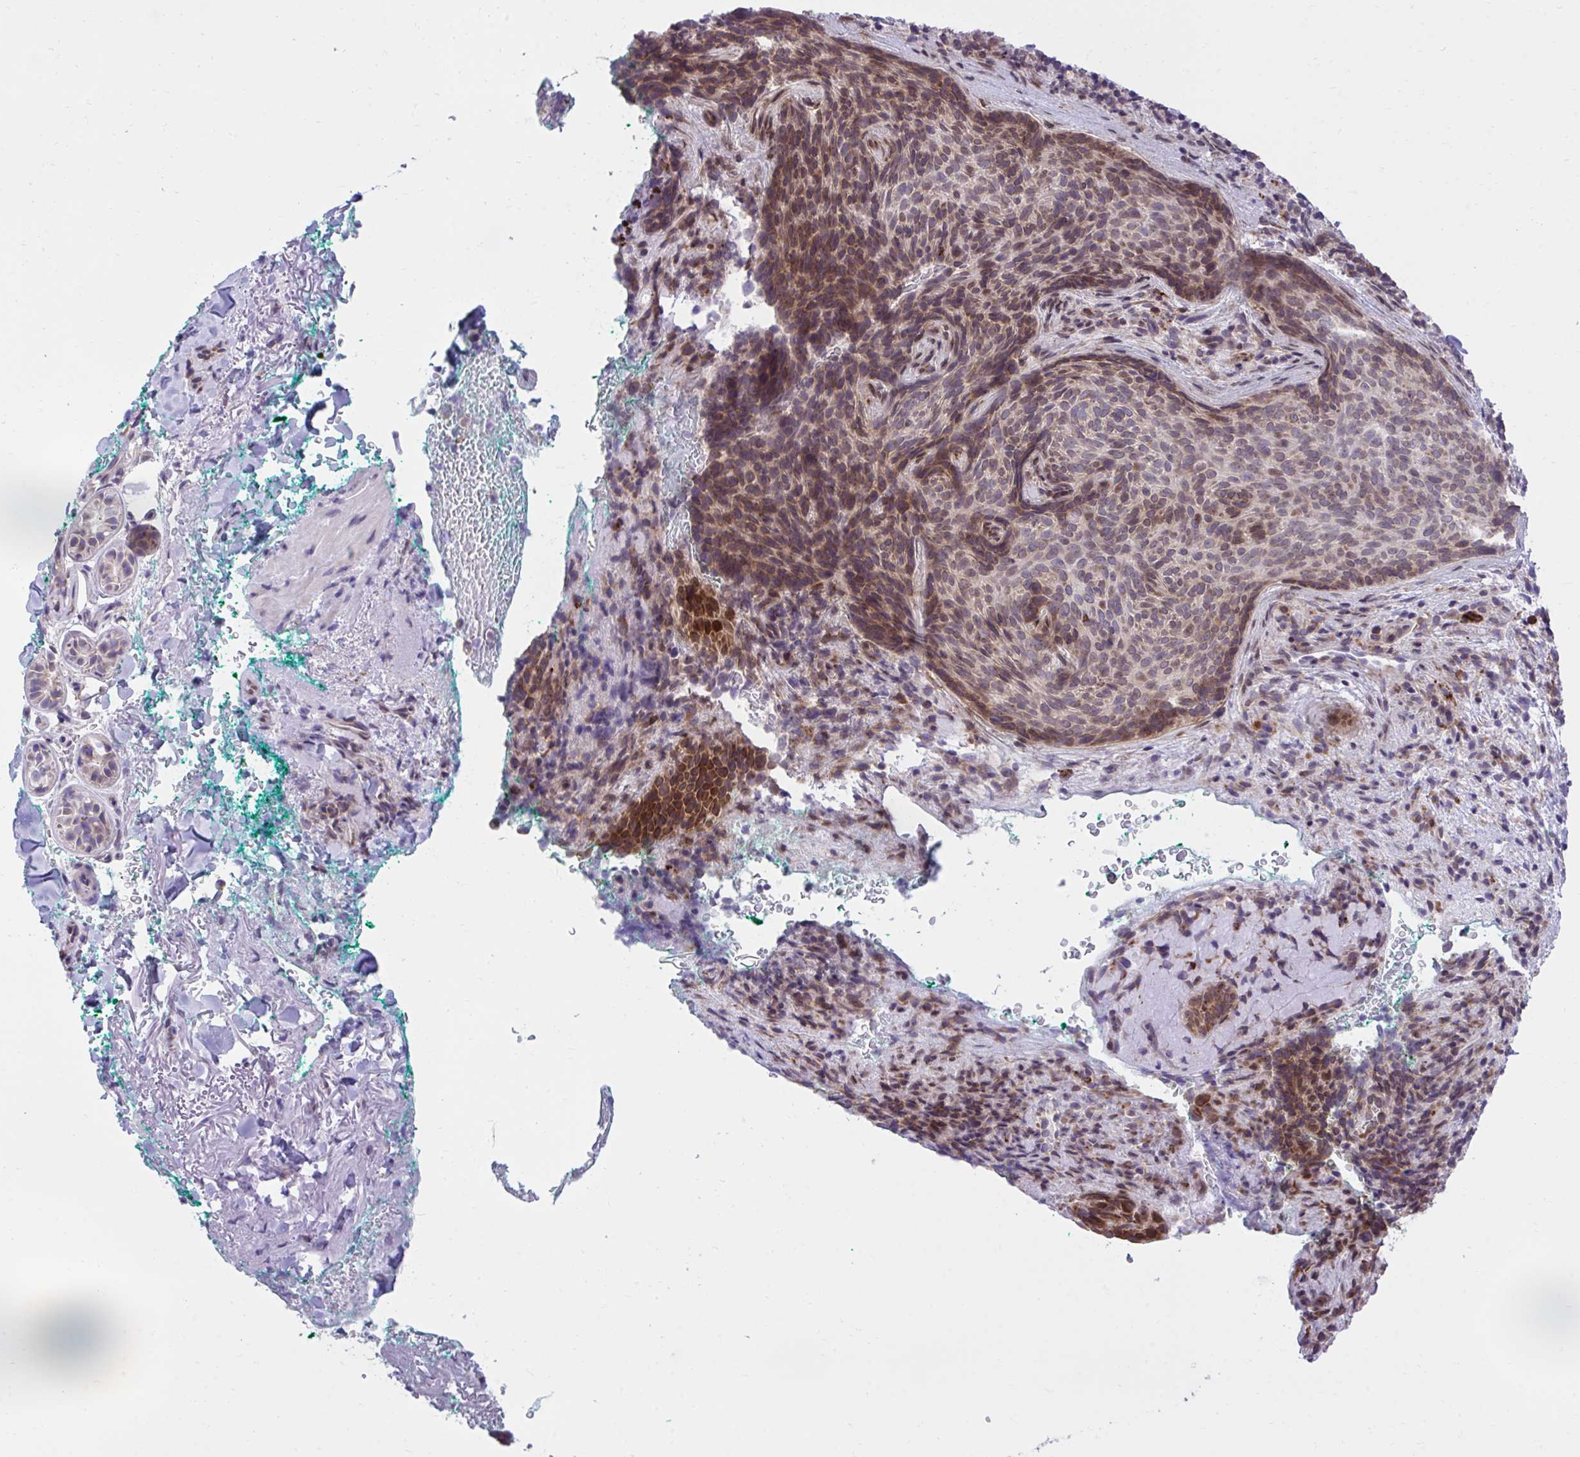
{"staining": {"intensity": "moderate", "quantity": ">75%", "location": "cytoplasmic/membranous"}, "tissue": "skin cancer", "cell_type": "Tumor cells", "image_type": "cancer", "snomed": [{"axis": "morphology", "description": "Basal cell carcinoma"}, {"axis": "topography", "description": "Skin"}, {"axis": "topography", "description": "Skin of head"}], "caption": "This photomicrograph exhibits immunohistochemistry staining of human basal cell carcinoma (skin), with medium moderate cytoplasmic/membranous expression in approximately >75% of tumor cells.", "gene": "RPS15", "patient": {"sex": "female", "age": 92}}